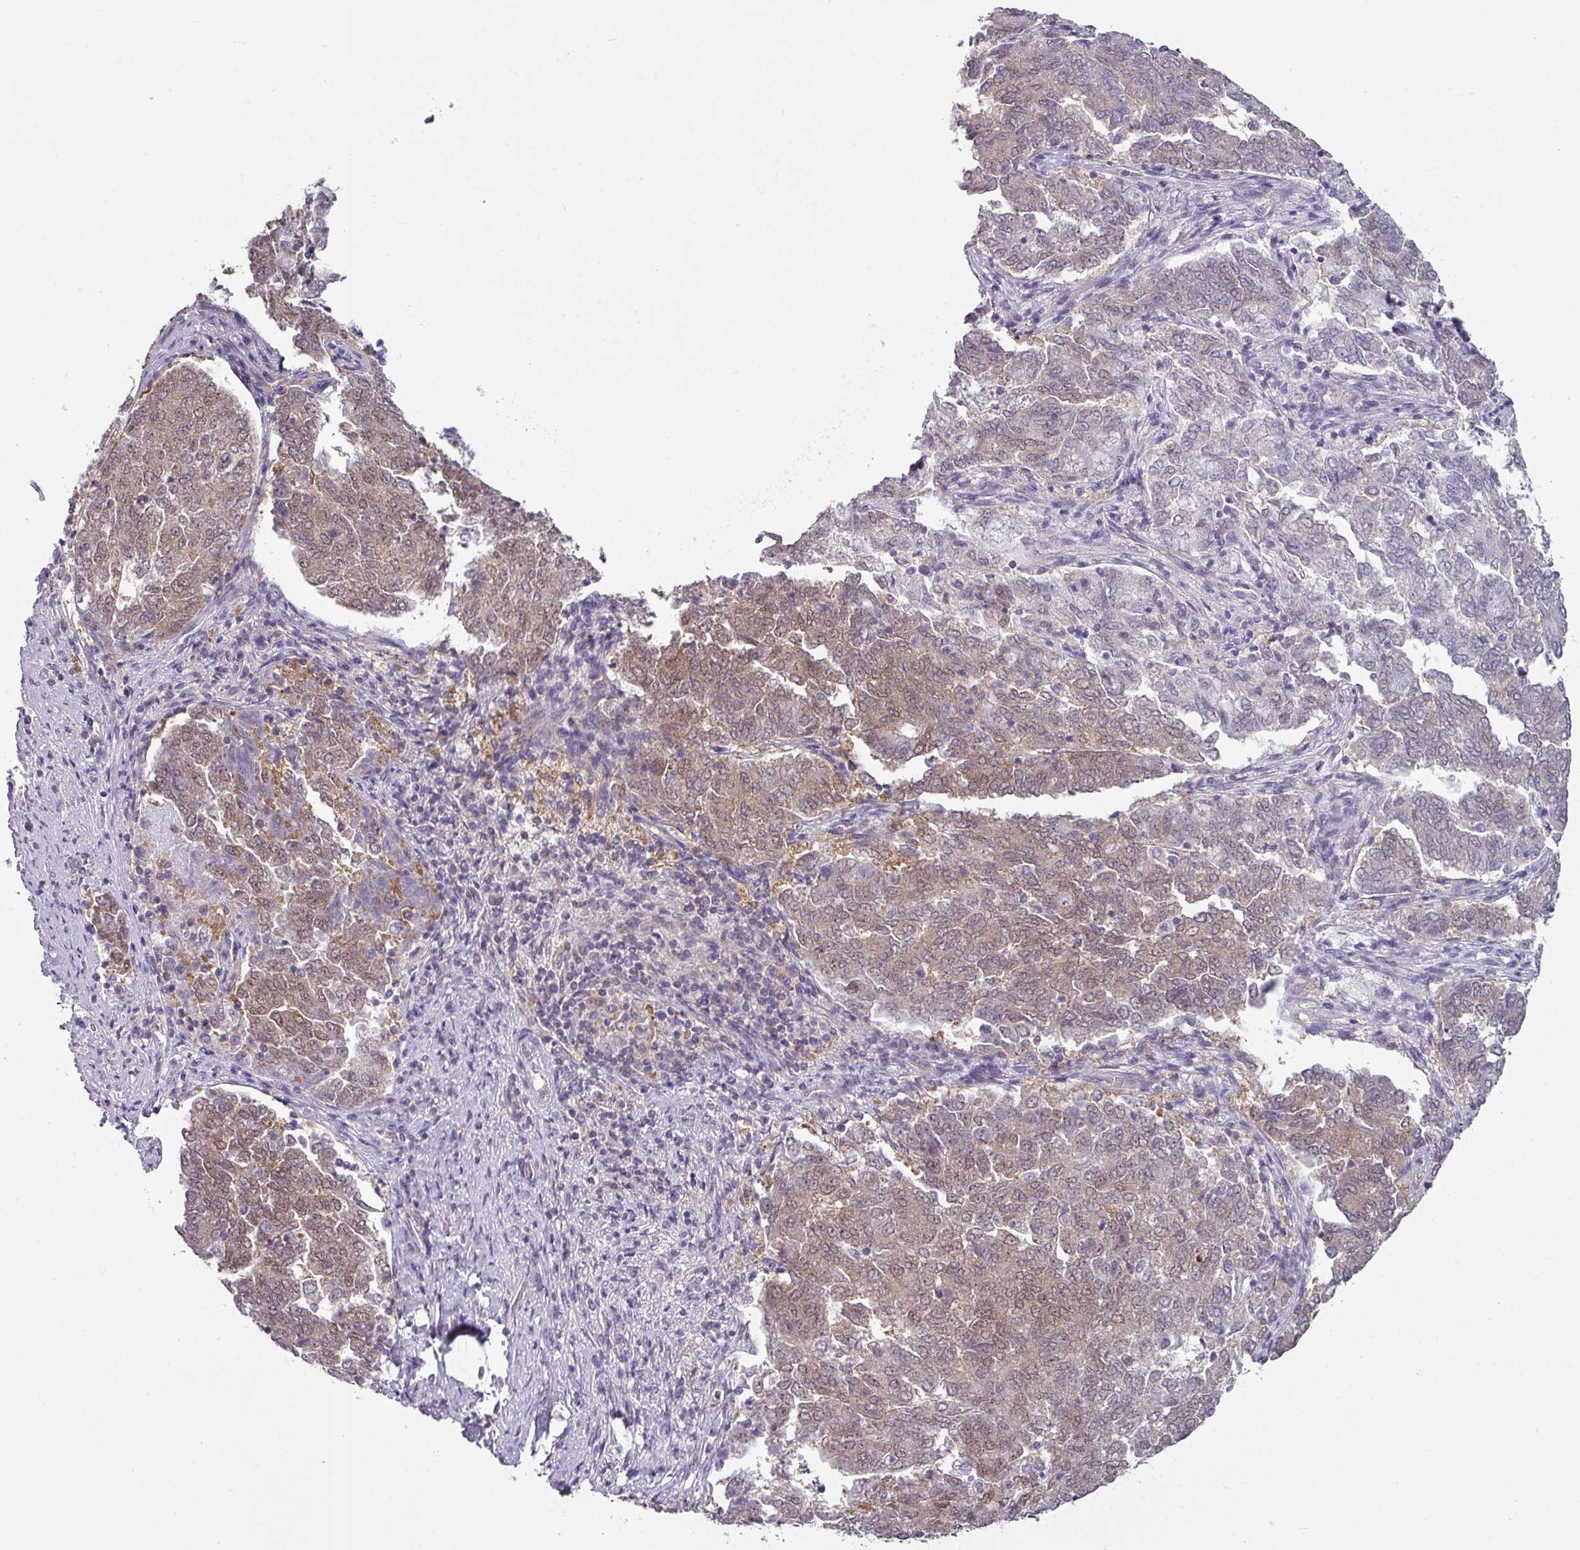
{"staining": {"intensity": "weak", "quantity": ">75%", "location": "cytoplasmic/membranous,nuclear"}, "tissue": "endometrial cancer", "cell_type": "Tumor cells", "image_type": "cancer", "snomed": [{"axis": "morphology", "description": "Adenocarcinoma, NOS"}, {"axis": "topography", "description": "Endometrium"}], "caption": "Endometrial cancer tissue demonstrates weak cytoplasmic/membranous and nuclear staining in about >75% of tumor cells, visualized by immunohistochemistry. Nuclei are stained in blue.", "gene": "TTLL12", "patient": {"sex": "female", "age": 80}}